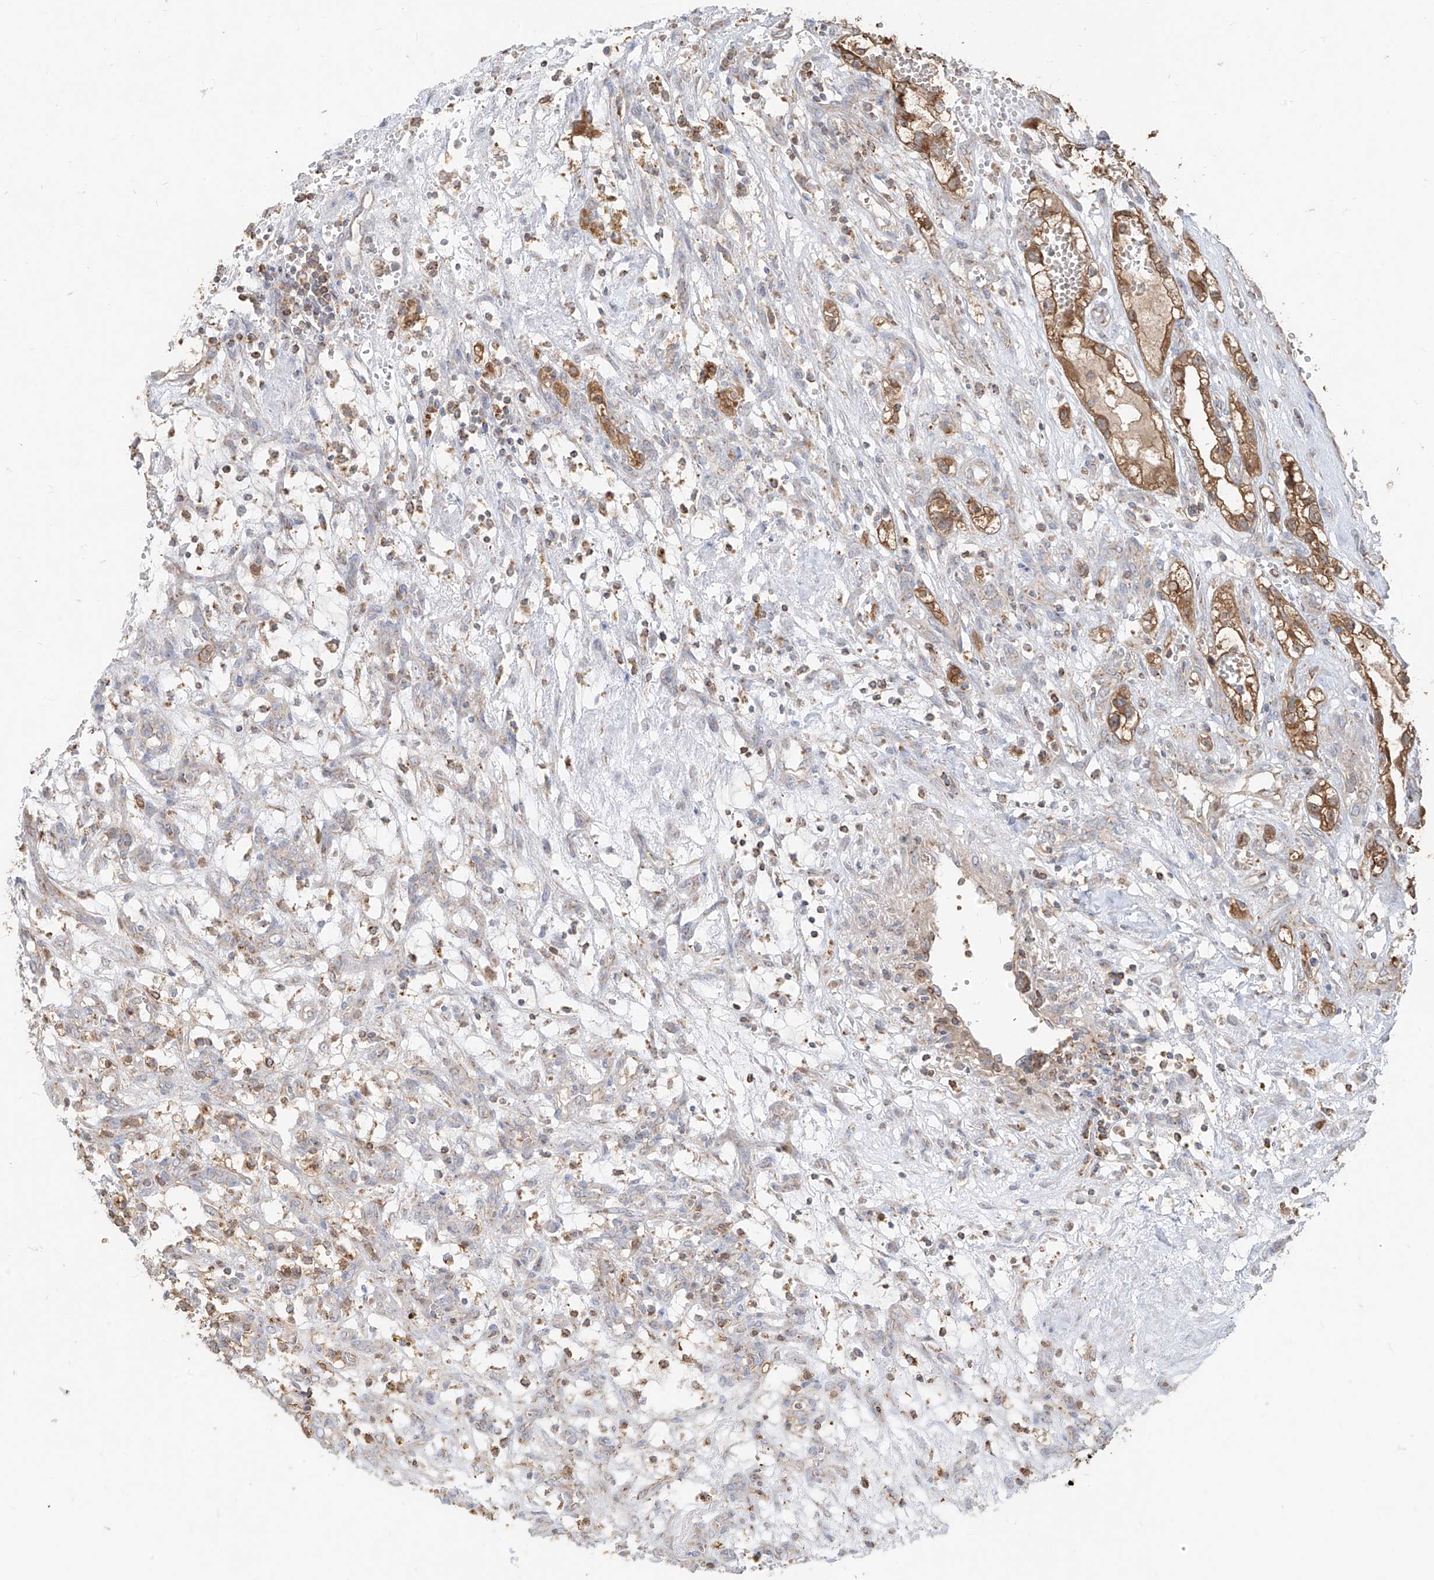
{"staining": {"intensity": "moderate", "quantity": "<25%", "location": "cytoplasmic/membranous"}, "tissue": "renal cancer", "cell_type": "Tumor cells", "image_type": "cancer", "snomed": [{"axis": "morphology", "description": "Adenocarcinoma, NOS"}, {"axis": "topography", "description": "Kidney"}], "caption": "Approximately <25% of tumor cells in renal cancer exhibit moderate cytoplasmic/membranous protein staining as visualized by brown immunohistochemical staining.", "gene": "ETHE1", "patient": {"sex": "female", "age": 57}}